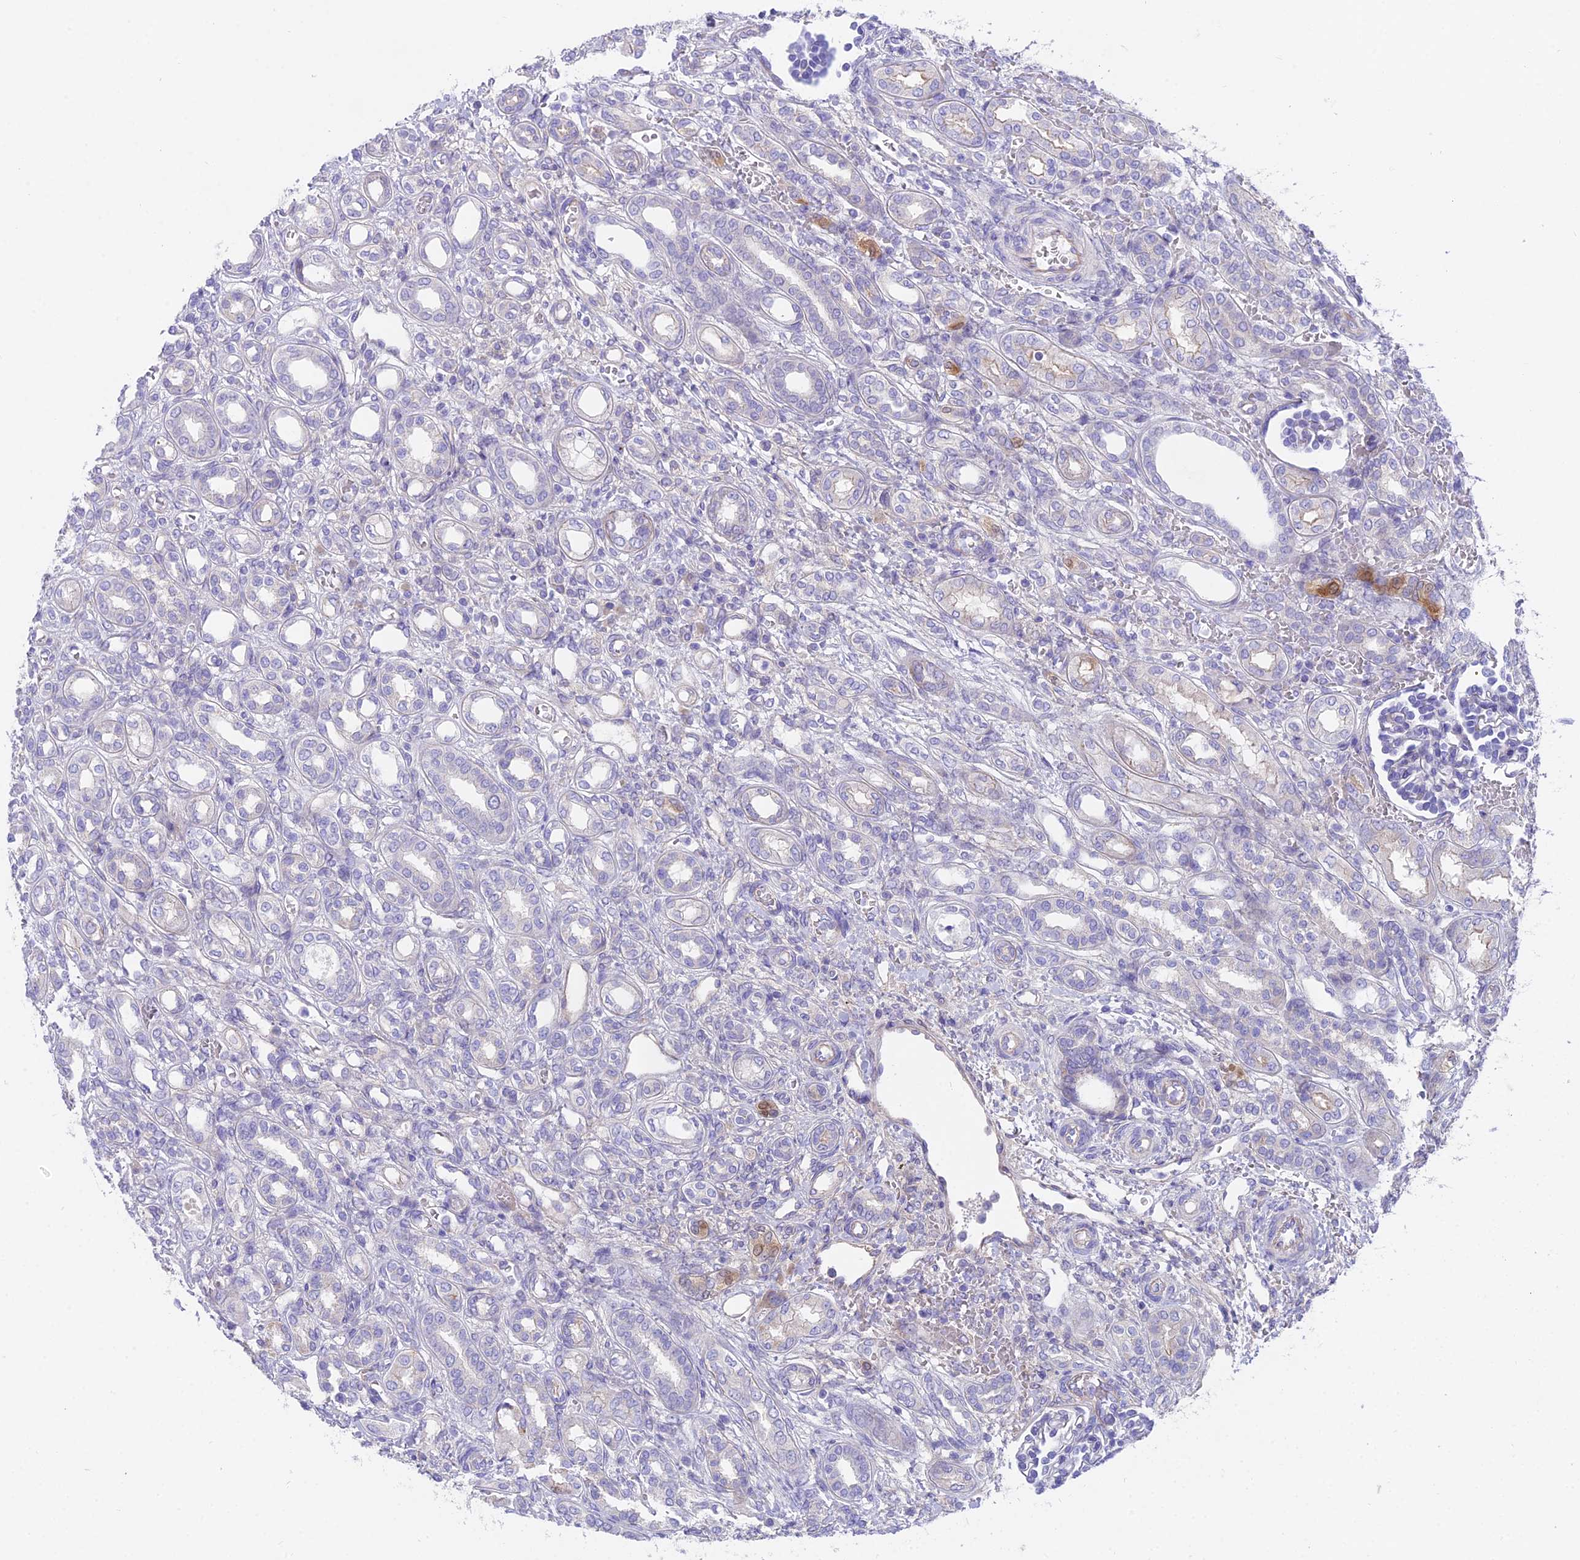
{"staining": {"intensity": "negative", "quantity": "none", "location": "none"}, "tissue": "kidney", "cell_type": "Cells in glomeruli", "image_type": "normal", "snomed": [{"axis": "morphology", "description": "Normal tissue, NOS"}, {"axis": "morphology", "description": "Neoplasm, malignant, NOS"}, {"axis": "topography", "description": "Kidney"}], "caption": "This is an immunohistochemistry histopathology image of unremarkable human kidney. There is no expression in cells in glomeruli.", "gene": "FAM168B", "patient": {"sex": "female", "age": 1}}